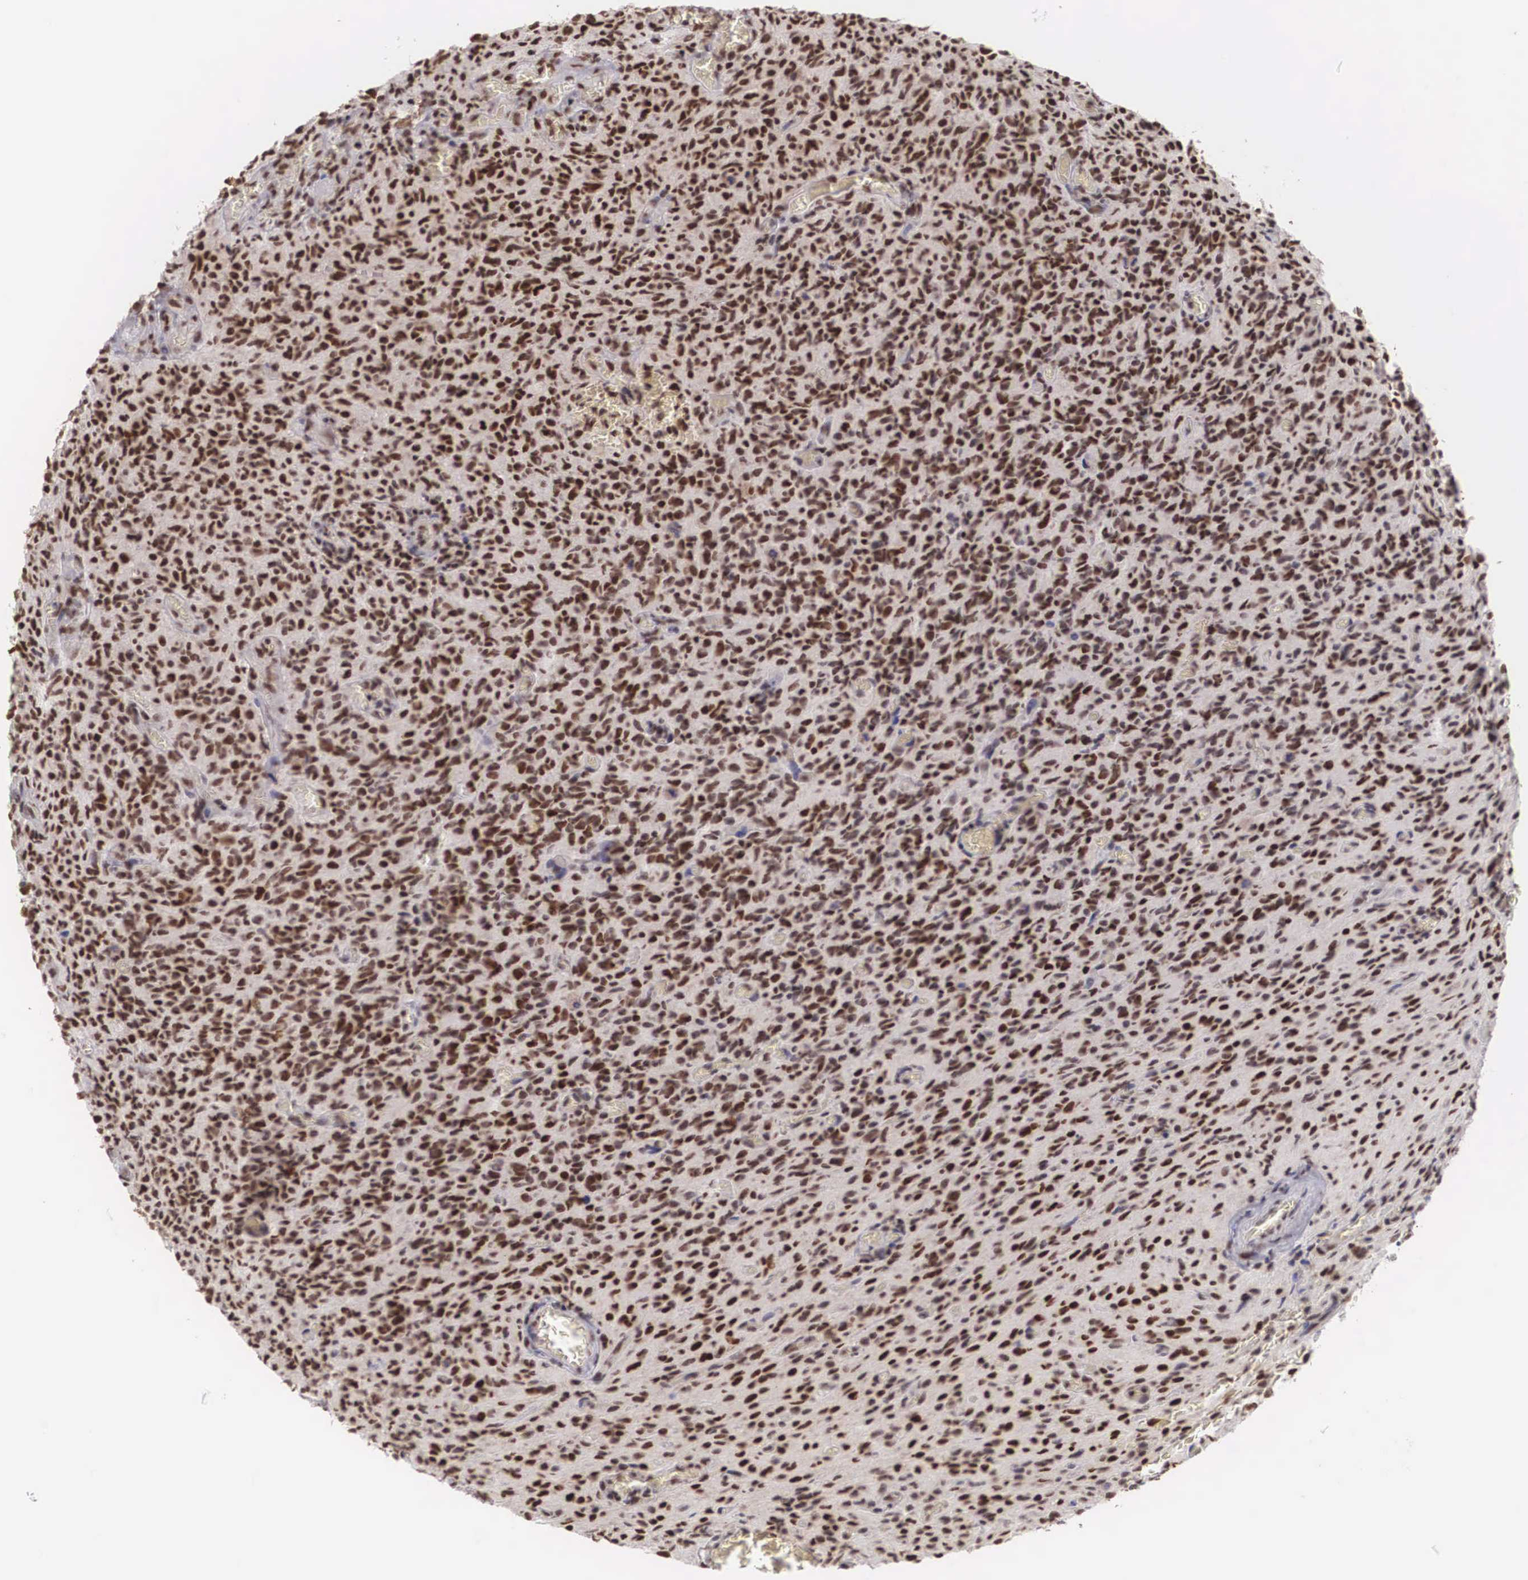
{"staining": {"intensity": "moderate", "quantity": "25%-75%", "location": "nuclear"}, "tissue": "glioma", "cell_type": "Tumor cells", "image_type": "cancer", "snomed": [{"axis": "morphology", "description": "Glioma, malignant, High grade"}, {"axis": "topography", "description": "Brain"}], "caption": "Malignant high-grade glioma stained for a protein (brown) demonstrates moderate nuclear positive expression in approximately 25%-75% of tumor cells.", "gene": "HTATSF1", "patient": {"sex": "male", "age": 56}}